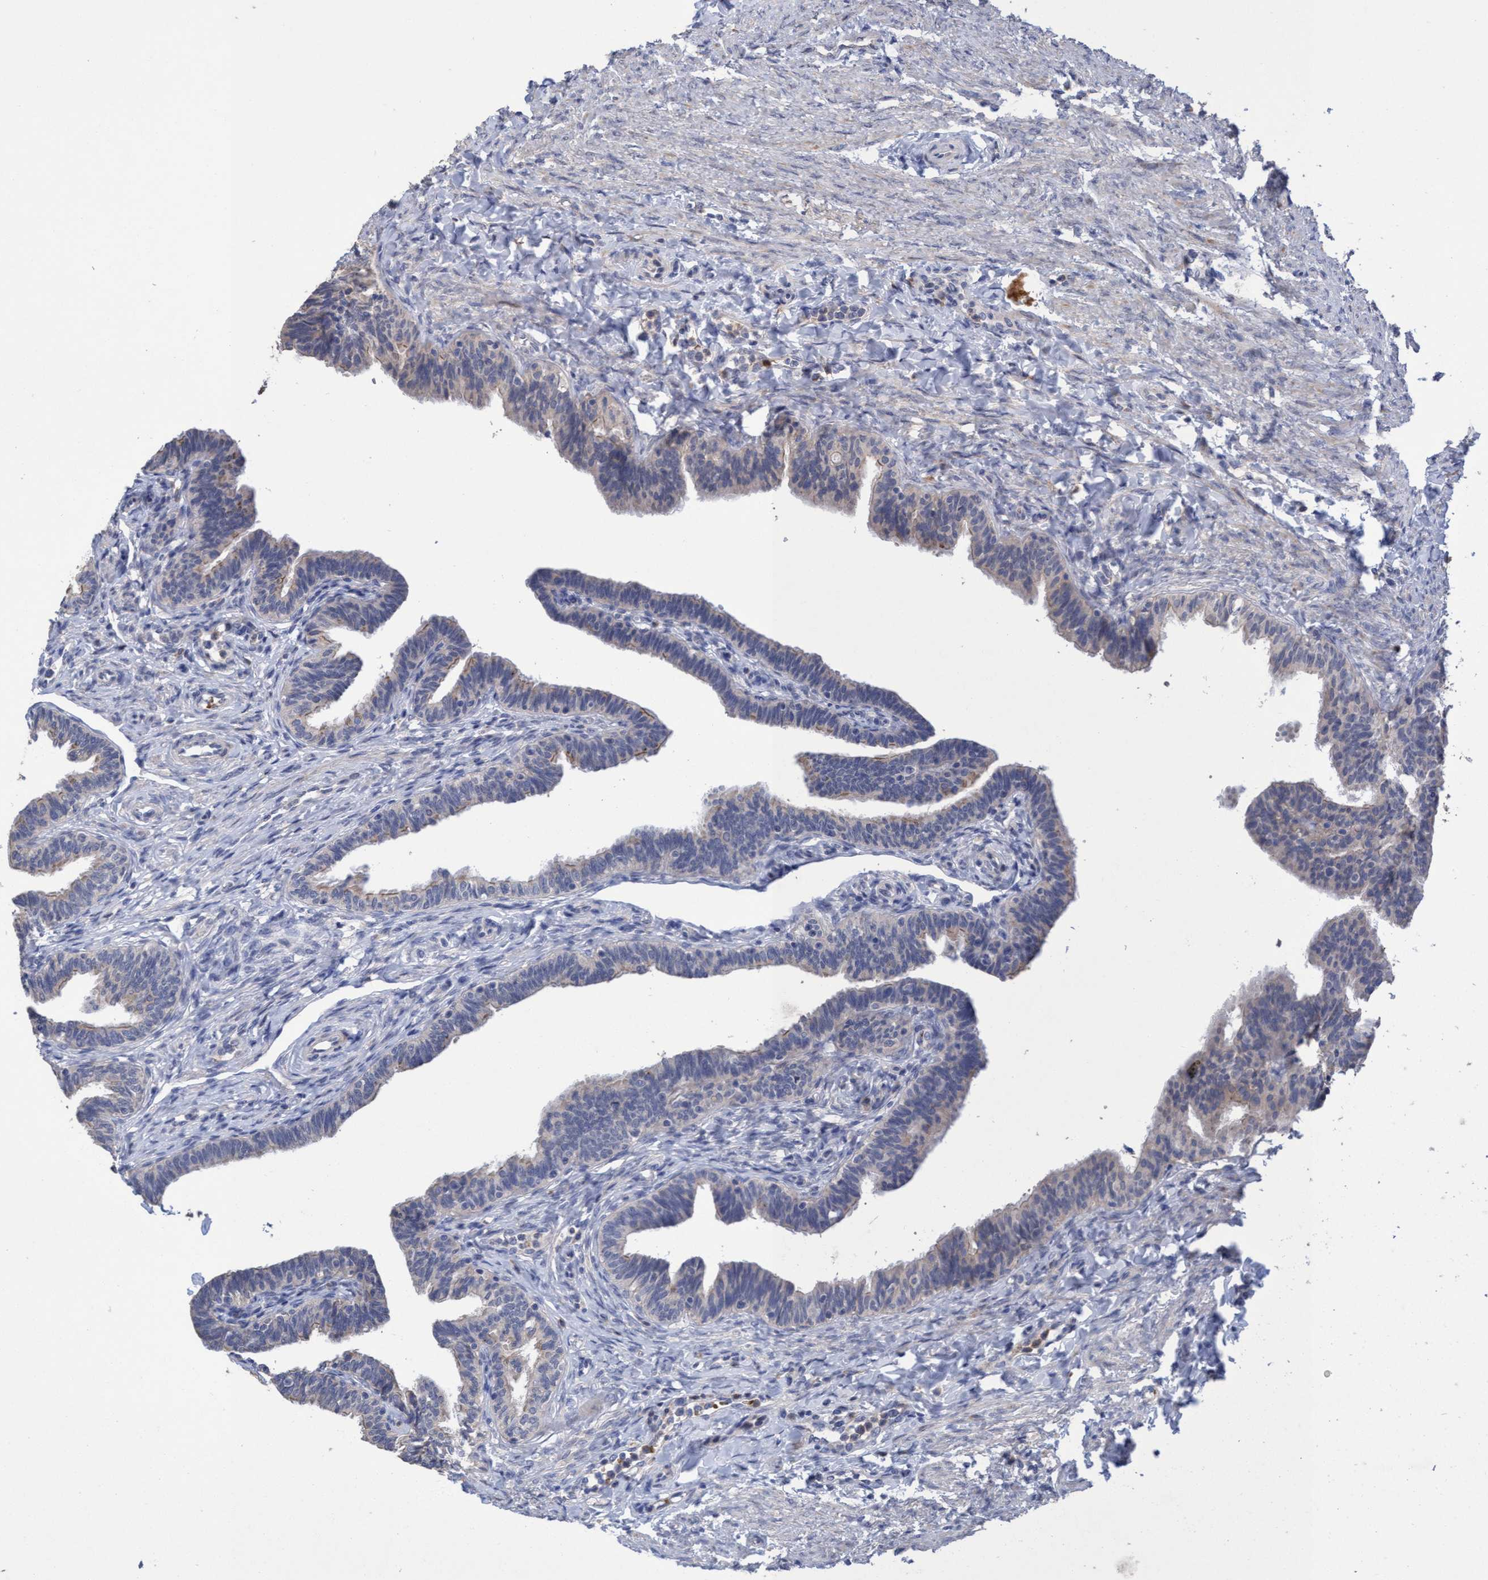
{"staining": {"intensity": "weak", "quantity": "25%-75%", "location": "cytoplasmic/membranous"}, "tissue": "fallopian tube", "cell_type": "Glandular cells", "image_type": "normal", "snomed": [{"axis": "morphology", "description": "Normal tissue, NOS"}, {"axis": "topography", "description": "Fallopian tube"}, {"axis": "topography", "description": "Ovary"}], "caption": "Immunohistochemical staining of benign fallopian tube exhibits weak cytoplasmic/membranous protein staining in approximately 25%-75% of glandular cells. Using DAB (3,3'-diaminobenzidine) (brown) and hematoxylin (blue) stains, captured at high magnification using brightfield microscopy.", "gene": "SEMA4D", "patient": {"sex": "female", "age": 23}}